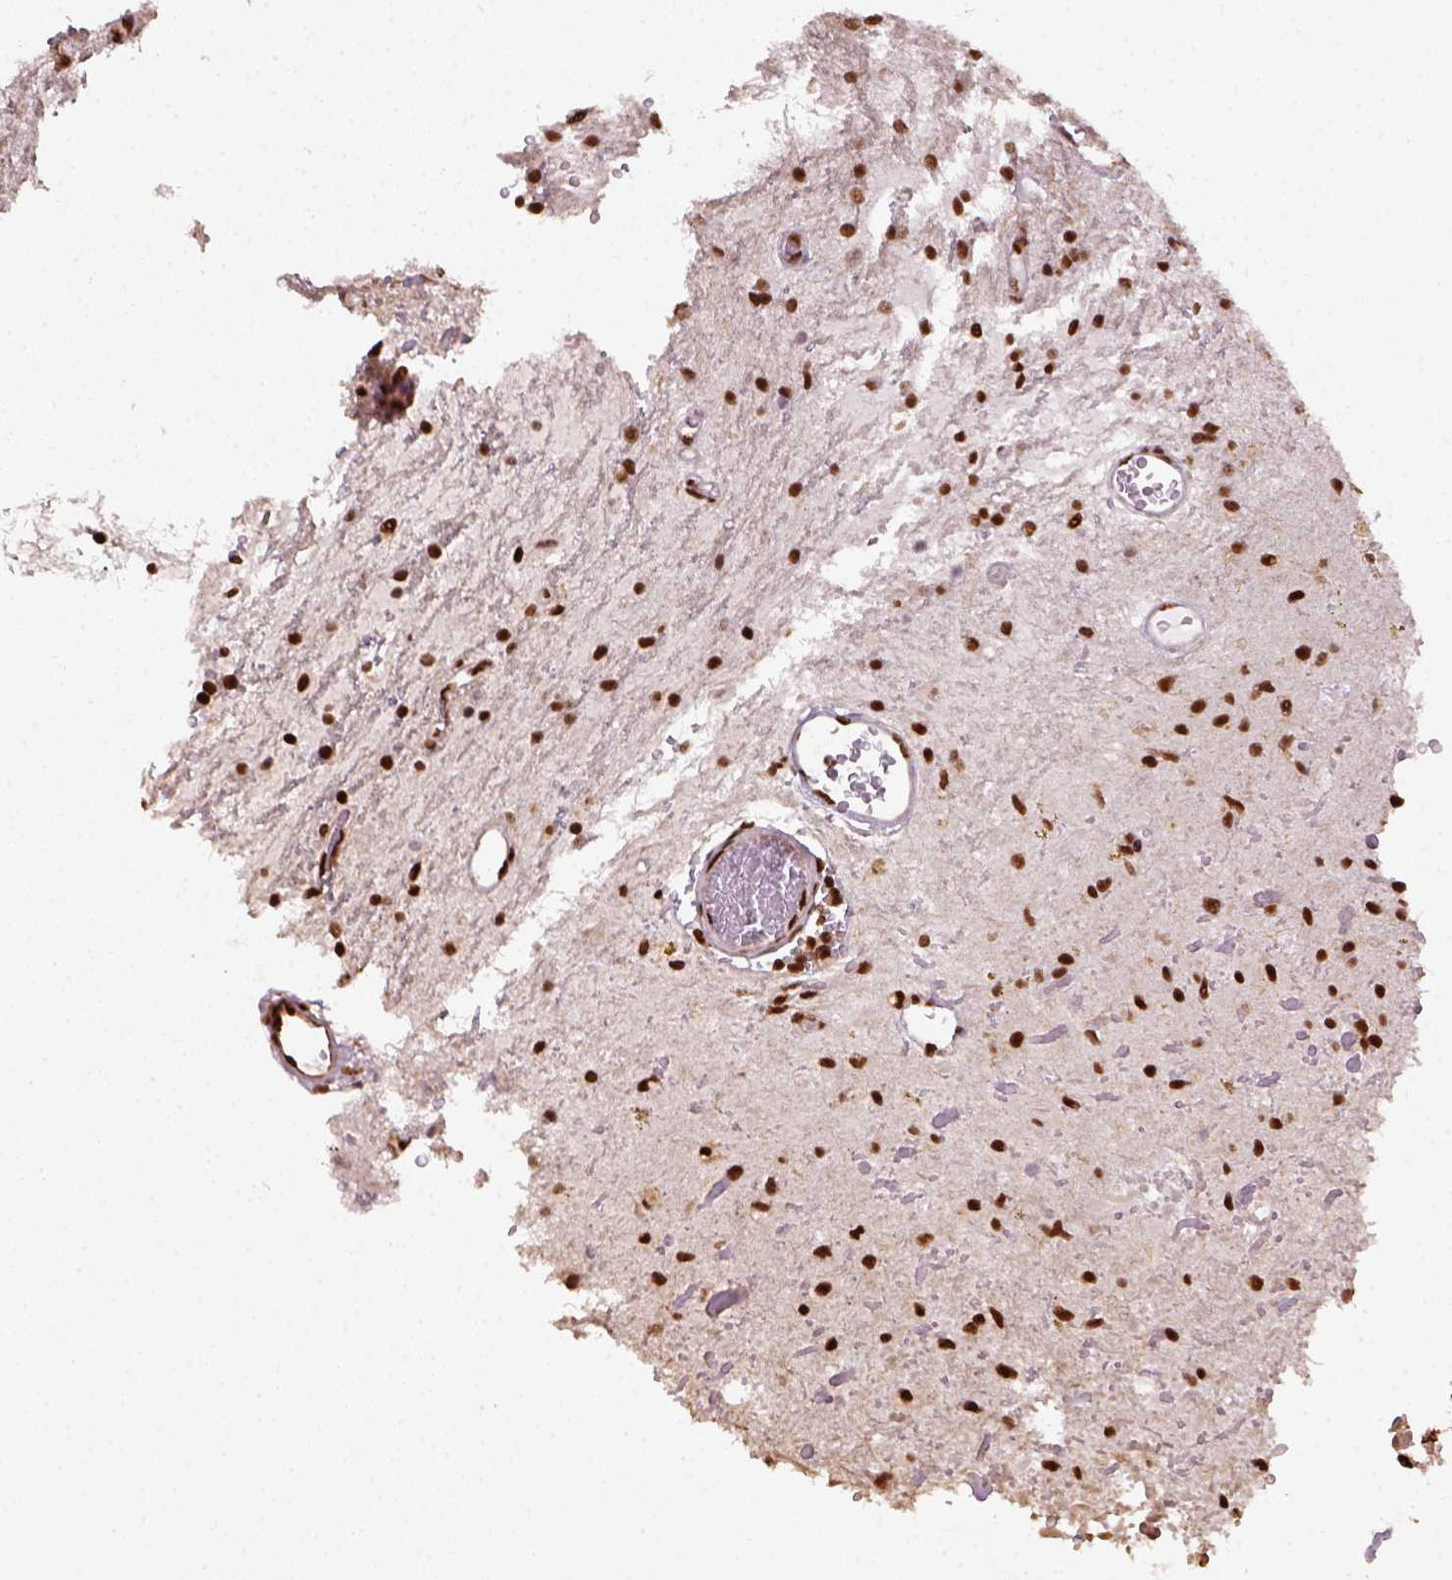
{"staining": {"intensity": "strong", "quantity": ">75%", "location": "nuclear"}, "tissue": "glioma", "cell_type": "Tumor cells", "image_type": "cancer", "snomed": [{"axis": "morphology", "description": "Glioma, malignant, Low grade"}, {"axis": "topography", "description": "Cerebellum"}], "caption": "Immunohistochemical staining of human low-grade glioma (malignant) demonstrates high levels of strong nuclear protein staining in about >75% of tumor cells.", "gene": "CCAR1", "patient": {"sex": "female", "age": 14}}